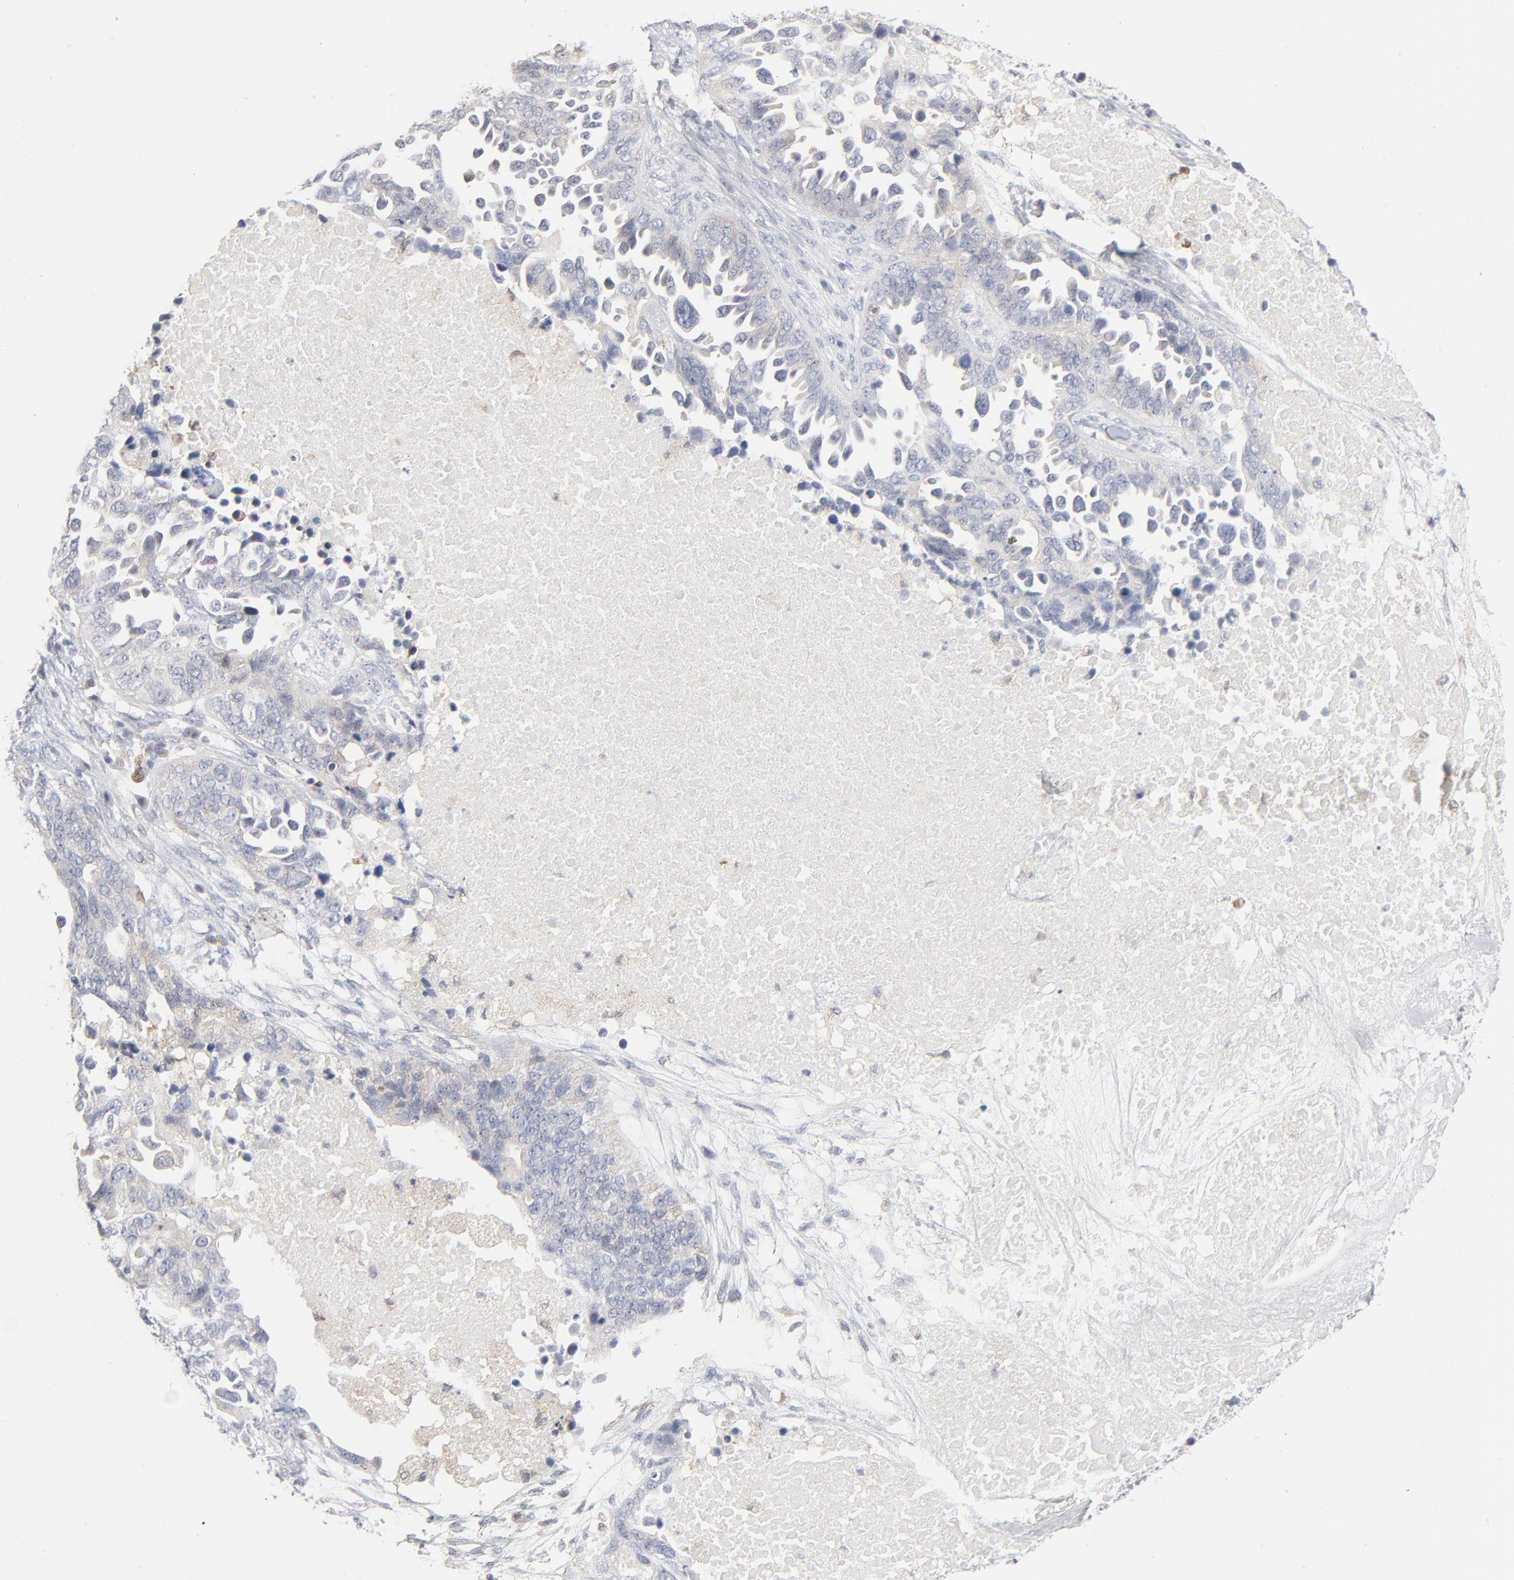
{"staining": {"intensity": "weak", "quantity": "<25%", "location": "cytoplasmic/membranous"}, "tissue": "ovarian cancer", "cell_type": "Tumor cells", "image_type": "cancer", "snomed": [{"axis": "morphology", "description": "Cystadenocarcinoma, serous, NOS"}, {"axis": "topography", "description": "Ovary"}], "caption": "Immunohistochemistry histopathology image of human ovarian serous cystadenocarcinoma stained for a protein (brown), which demonstrates no expression in tumor cells.", "gene": "BID", "patient": {"sex": "female", "age": 82}}